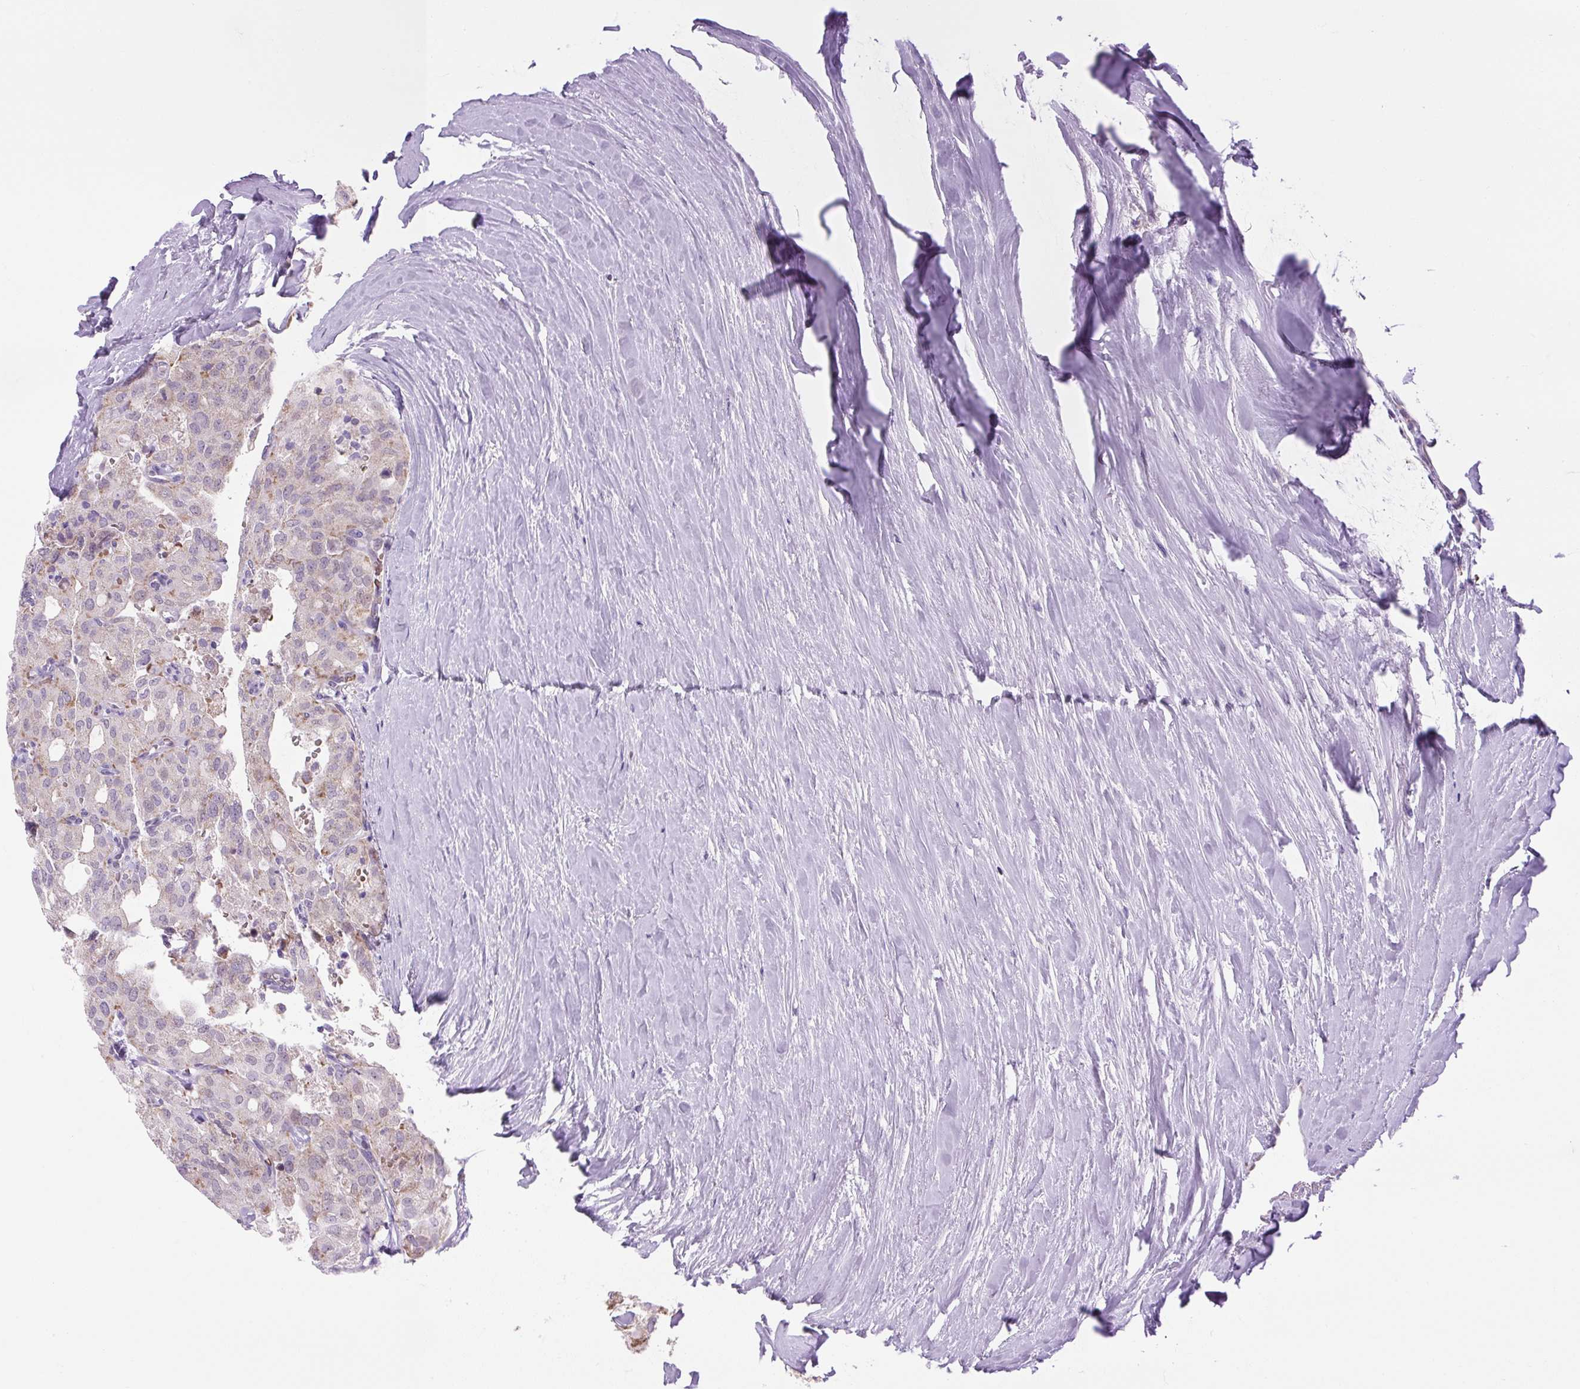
{"staining": {"intensity": "weak", "quantity": "<25%", "location": "cytoplasmic/membranous"}, "tissue": "thyroid cancer", "cell_type": "Tumor cells", "image_type": "cancer", "snomed": [{"axis": "morphology", "description": "Follicular adenoma carcinoma, NOS"}, {"axis": "topography", "description": "Thyroid gland"}], "caption": "Protein analysis of thyroid cancer (follicular adenoma carcinoma) reveals no significant staining in tumor cells.", "gene": "SCO2", "patient": {"sex": "male", "age": 75}}